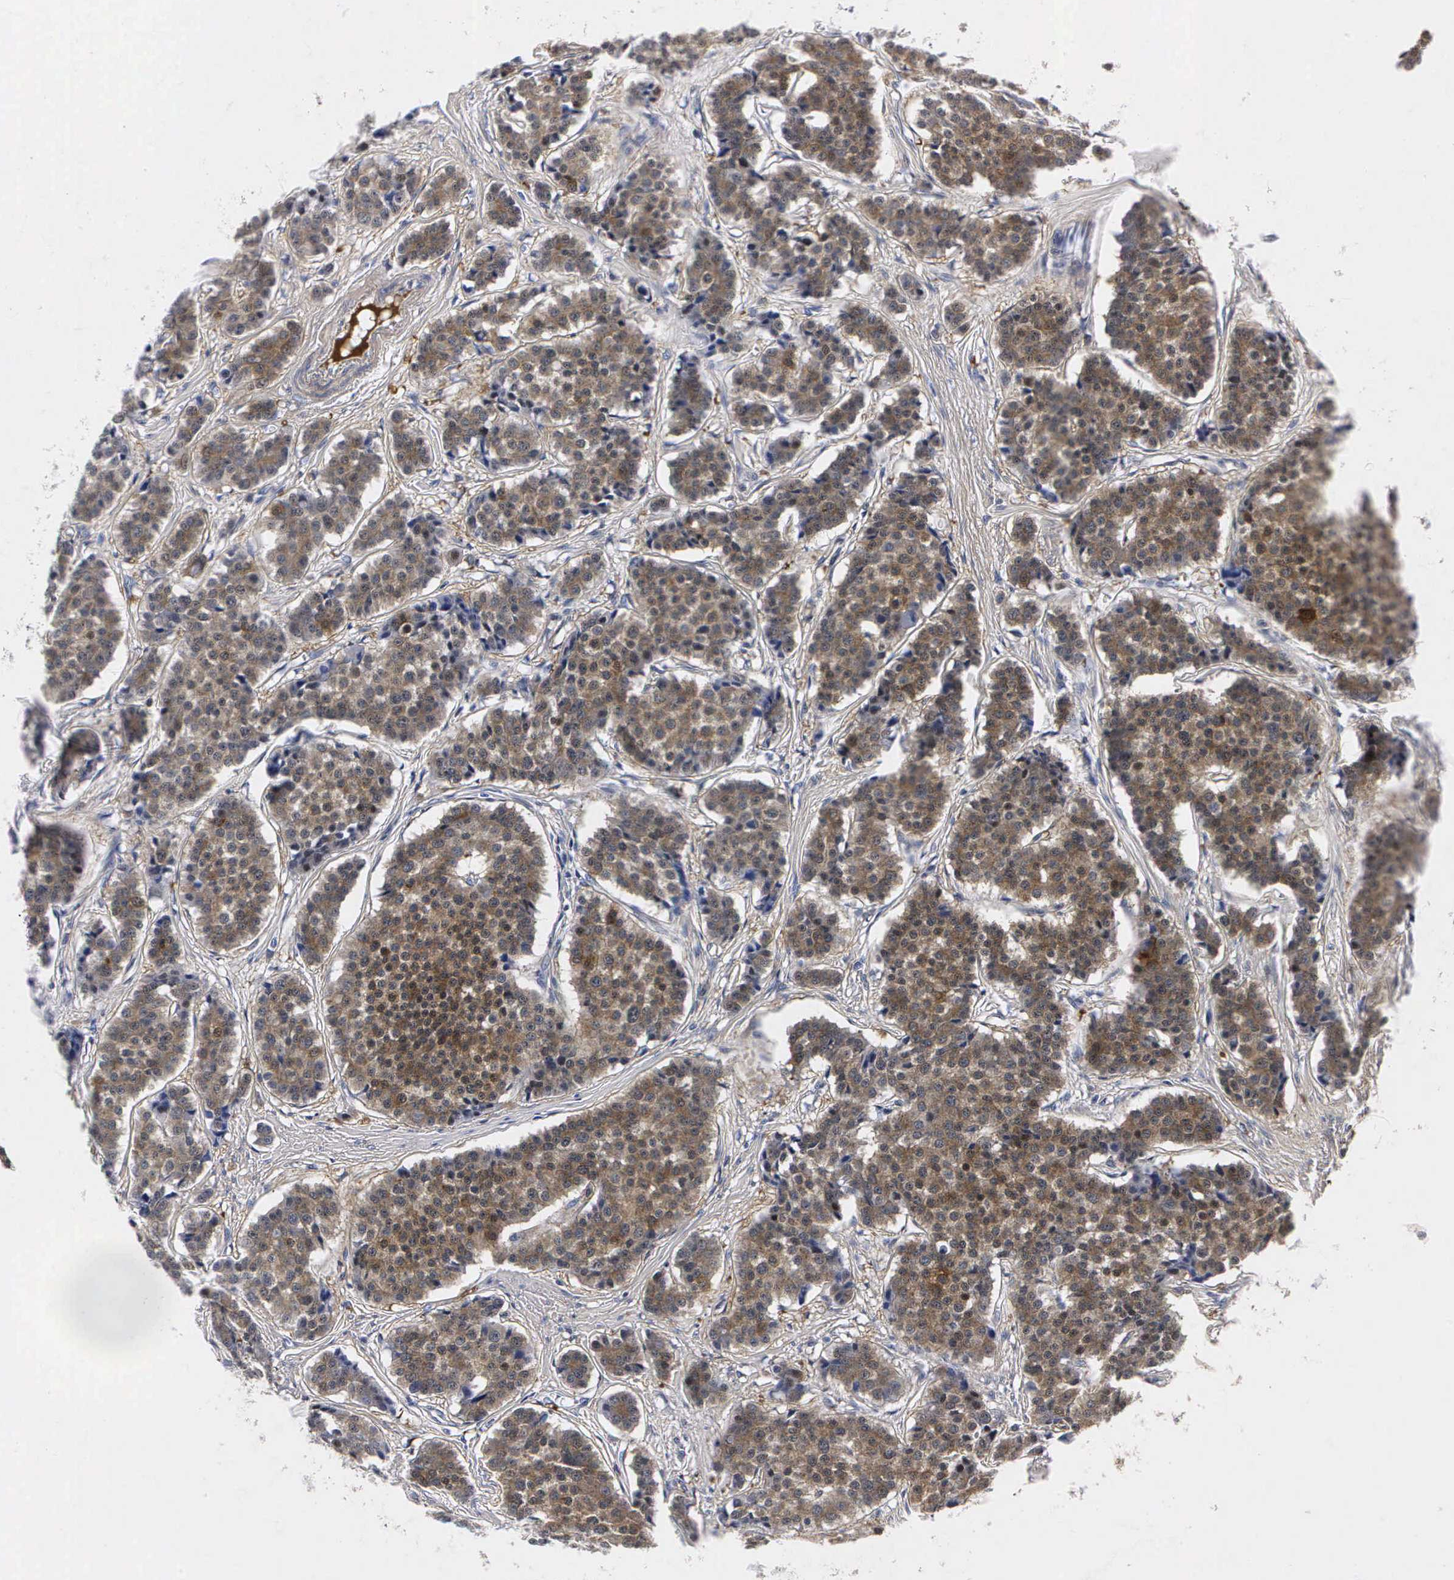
{"staining": {"intensity": "moderate", "quantity": ">75%", "location": "cytoplasmic/membranous"}, "tissue": "carcinoid", "cell_type": "Tumor cells", "image_type": "cancer", "snomed": [{"axis": "morphology", "description": "Carcinoid, malignant, NOS"}, {"axis": "topography", "description": "Small intestine"}], "caption": "The immunohistochemical stain shows moderate cytoplasmic/membranous staining in tumor cells of malignant carcinoid tissue.", "gene": "ENO2", "patient": {"sex": "male", "age": 60}}